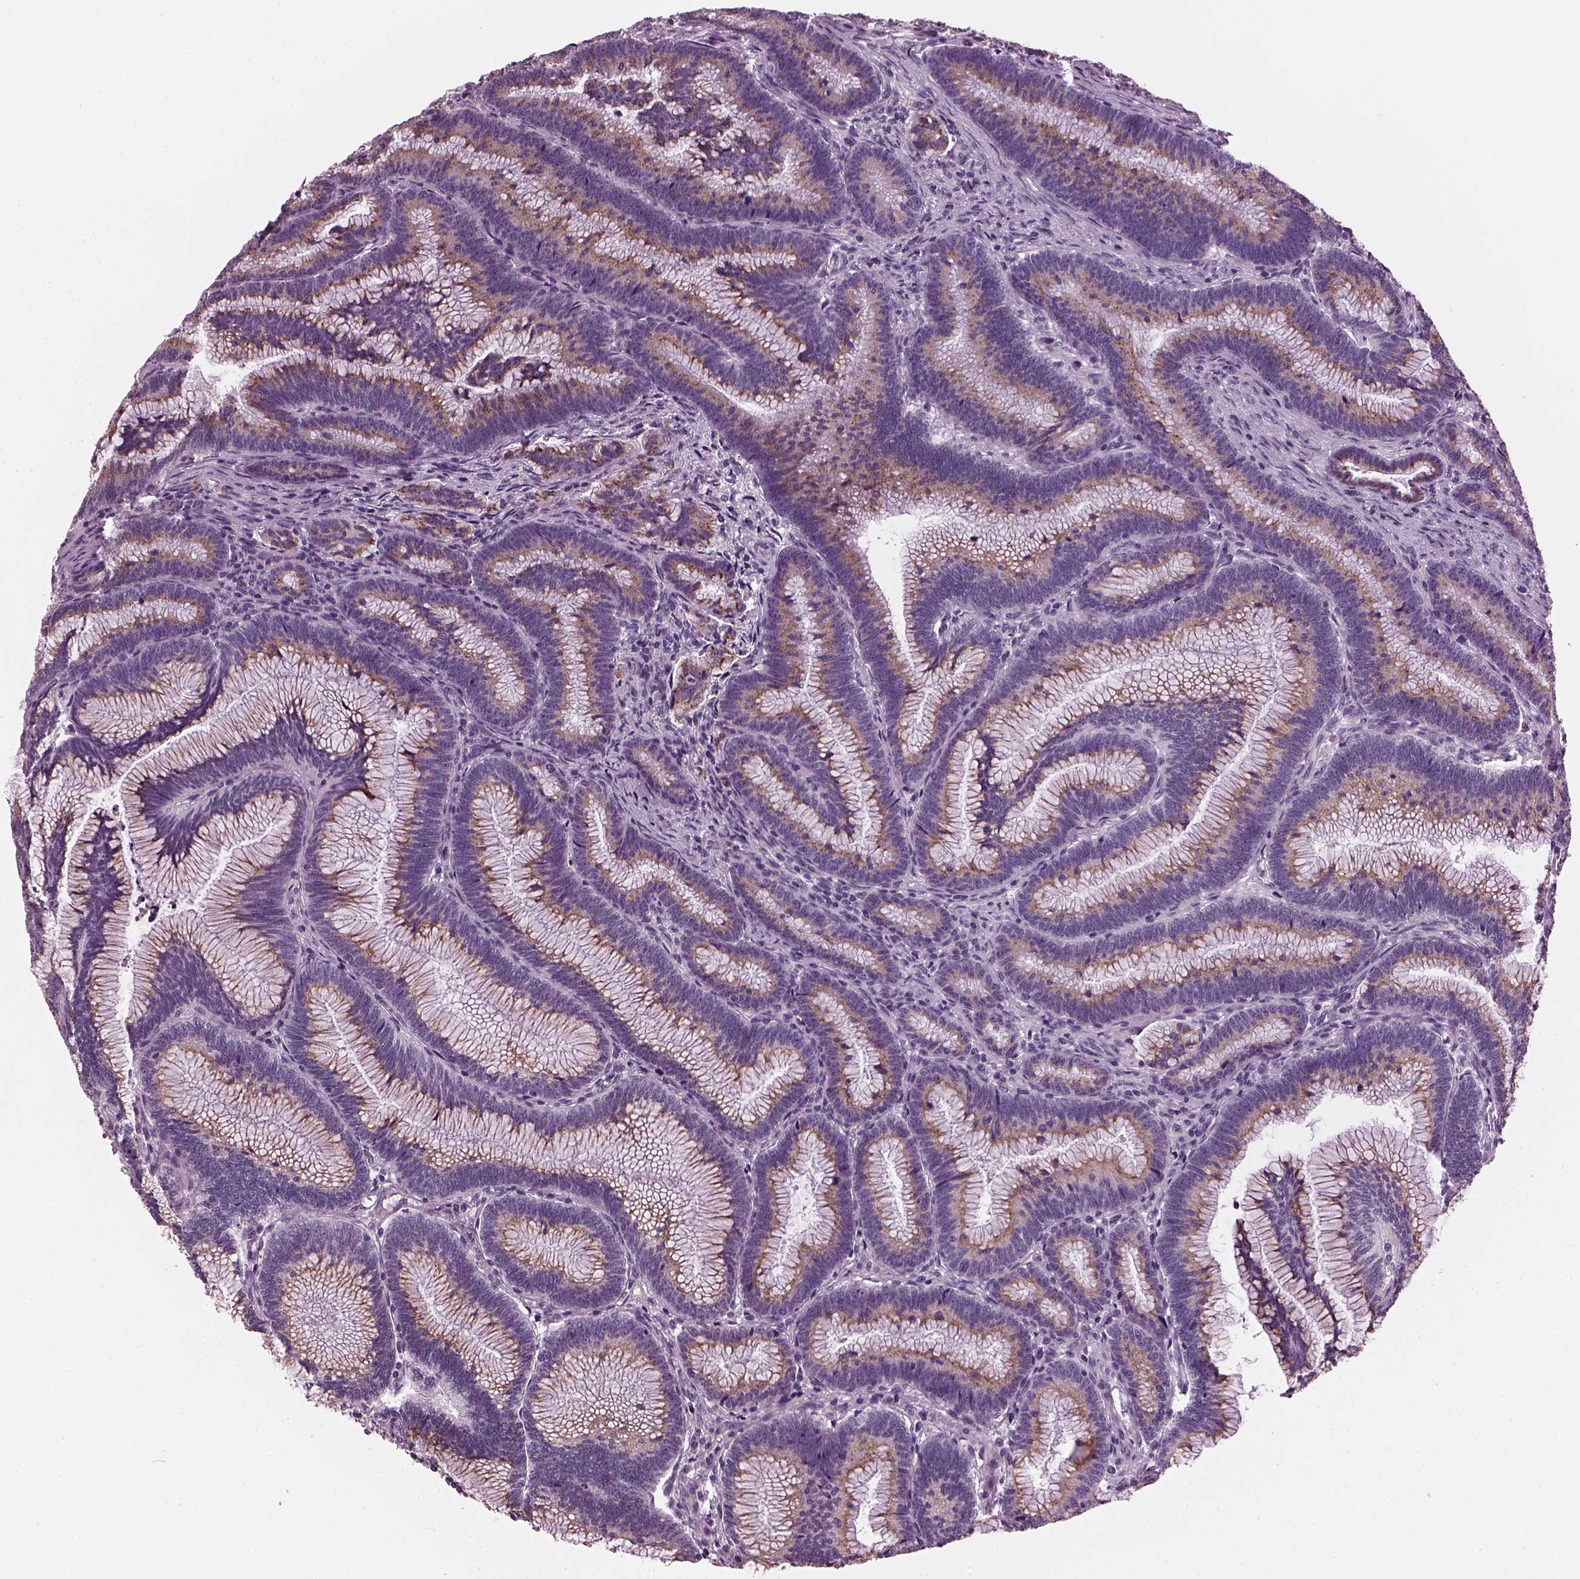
{"staining": {"intensity": "moderate", "quantity": ">75%", "location": "cytoplasmic/membranous"}, "tissue": "colorectal cancer", "cell_type": "Tumor cells", "image_type": "cancer", "snomed": [{"axis": "morphology", "description": "Adenocarcinoma, NOS"}, {"axis": "topography", "description": "Colon"}], "caption": "Human colorectal cancer stained for a protein (brown) shows moderate cytoplasmic/membranous positive expression in approximately >75% of tumor cells.", "gene": "PRR9", "patient": {"sex": "female", "age": 78}}